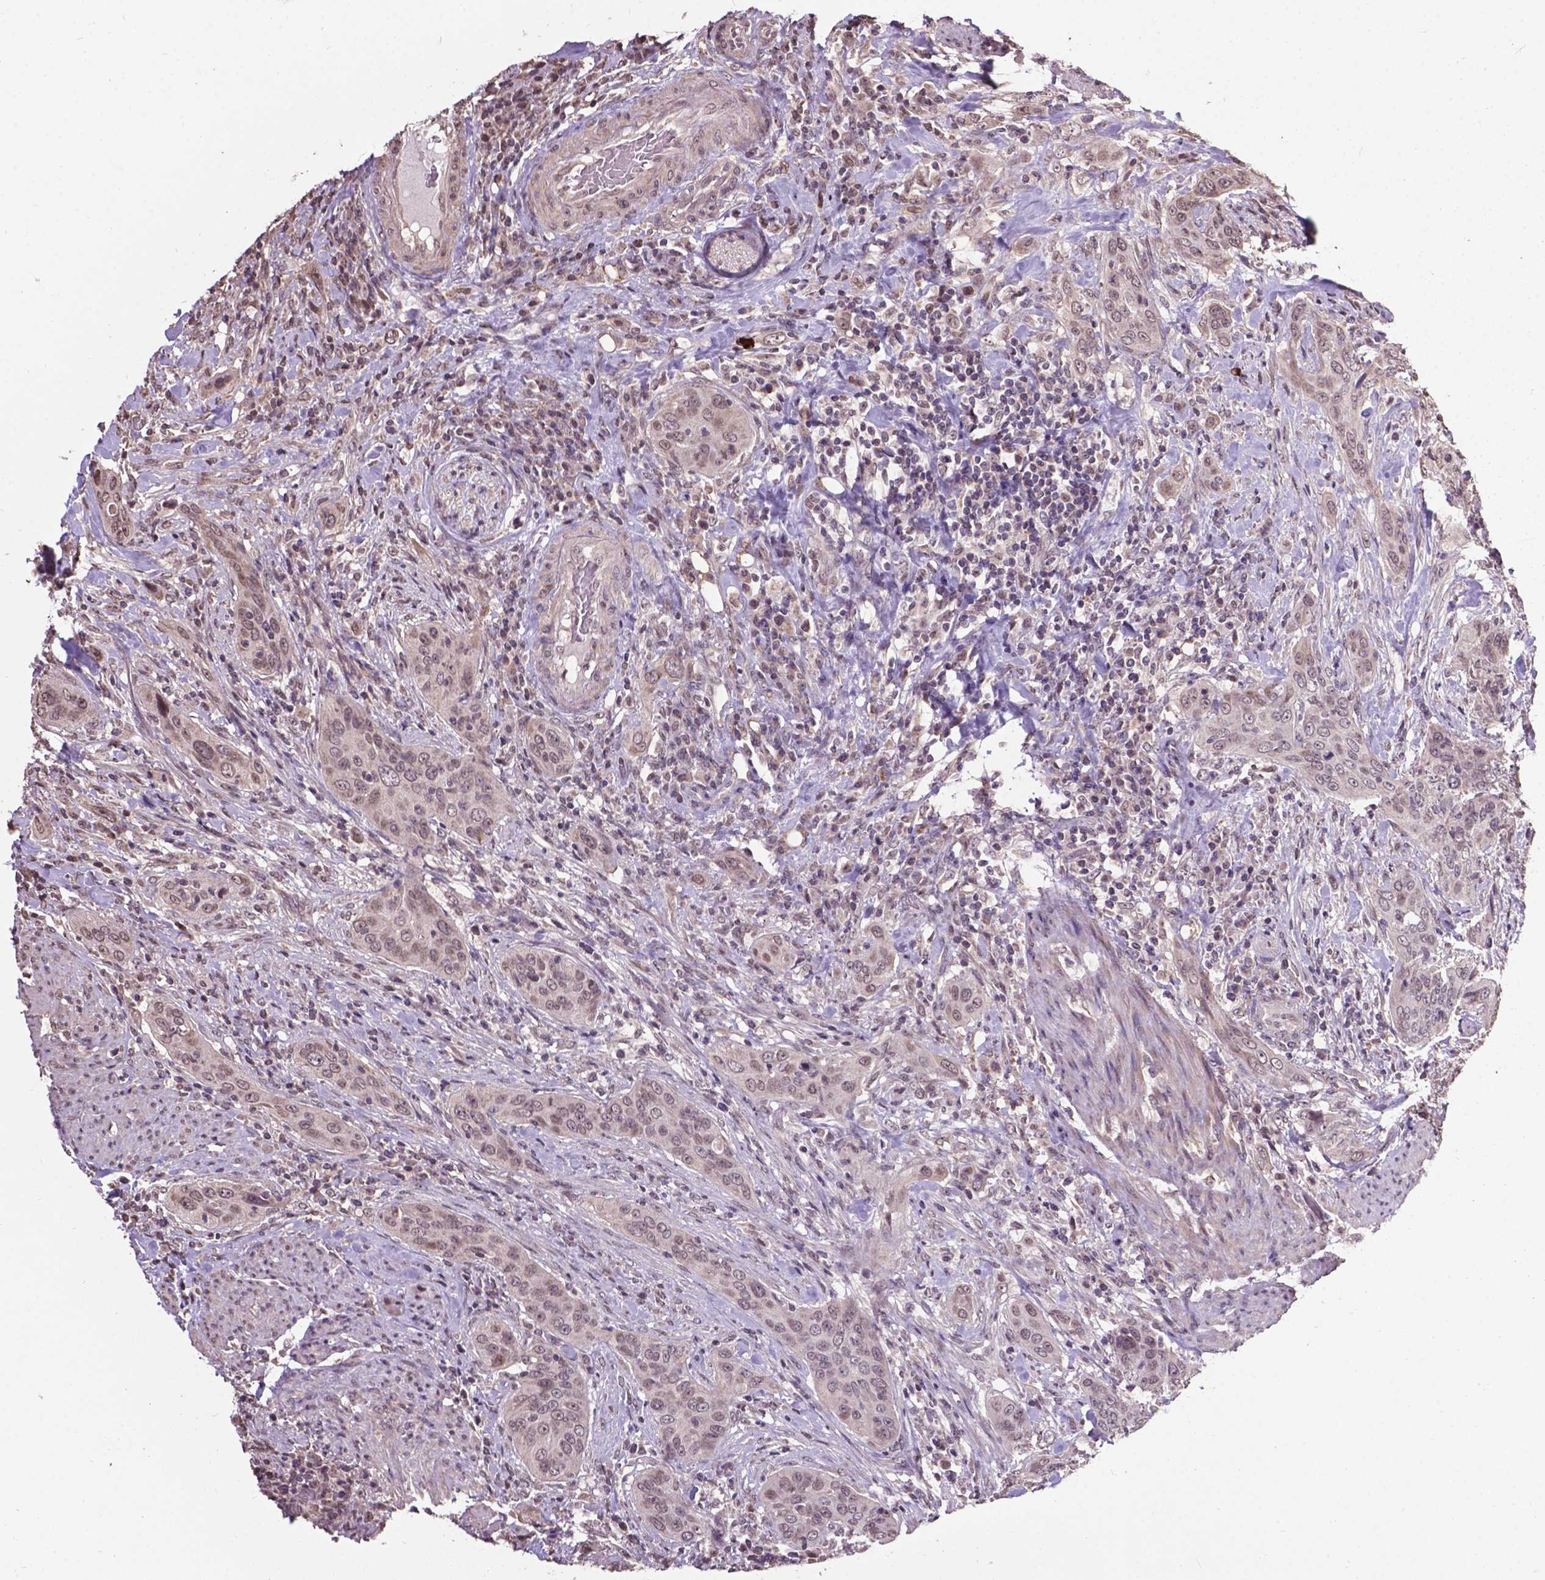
{"staining": {"intensity": "negative", "quantity": "none", "location": "none"}, "tissue": "urothelial cancer", "cell_type": "Tumor cells", "image_type": "cancer", "snomed": [{"axis": "morphology", "description": "Urothelial carcinoma, High grade"}, {"axis": "topography", "description": "Urinary bladder"}], "caption": "The micrograph displays no staining of tumor cells in urothelial cancer.", "gene": "GLRA2", "patient": {"sex": "male", "age": 82}}